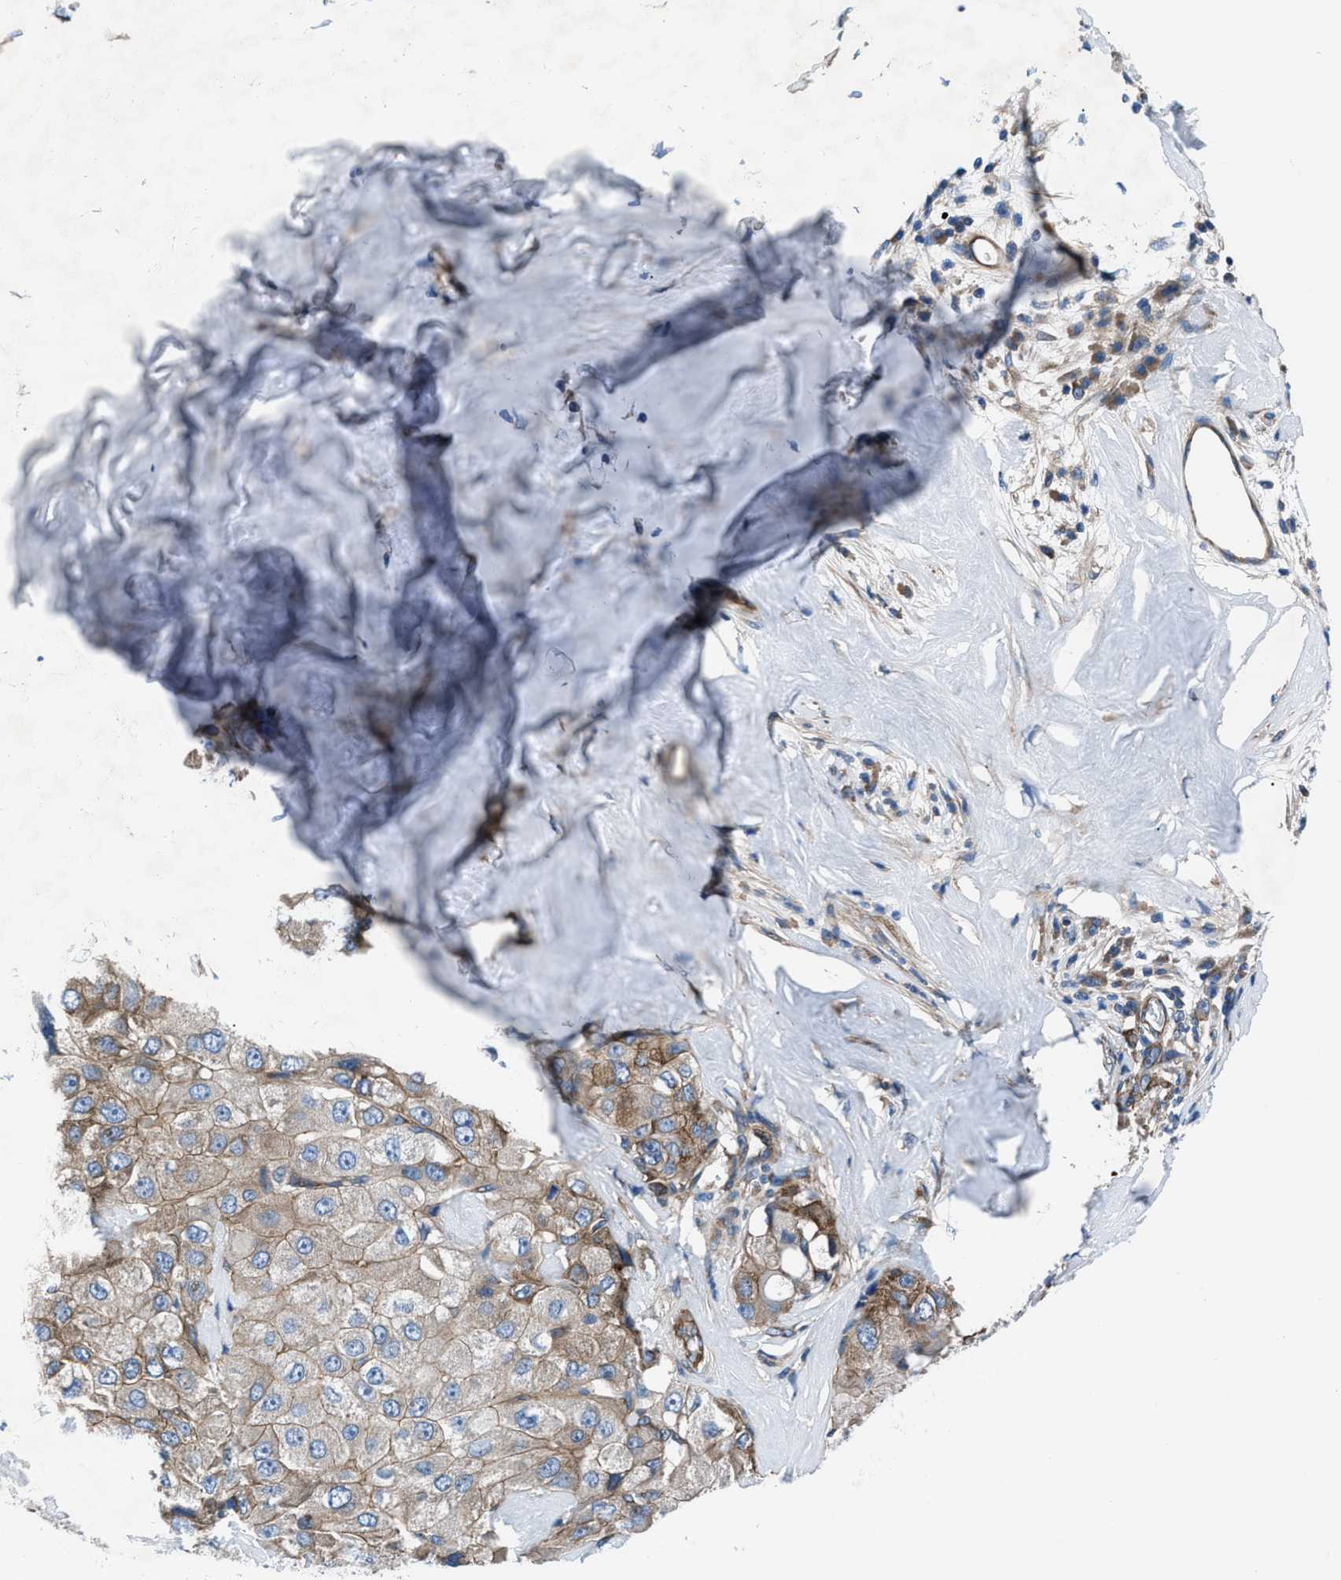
{"staining": {"intensity": "moderate", "quantity": ">75%", "location": "cytoplasmic/membranous"}, "tissue": "liver cancer", "cell_type": "Tumor cells", "image_type": "cancer", "snomed": [{"axis": "morphology", "description": "Carcinoma, Hepatocellular, NOS"}, {"axis": "topography", "description": "Liver"}], "caption": "Immunohistochemical staining of human liver cancer displays medium levels of moderate cytoplasmic/membranous protein positivity in about >75% of tumor cells.", "gene": "TRIP4", "patient": {"sex": "male", "age": 80}}